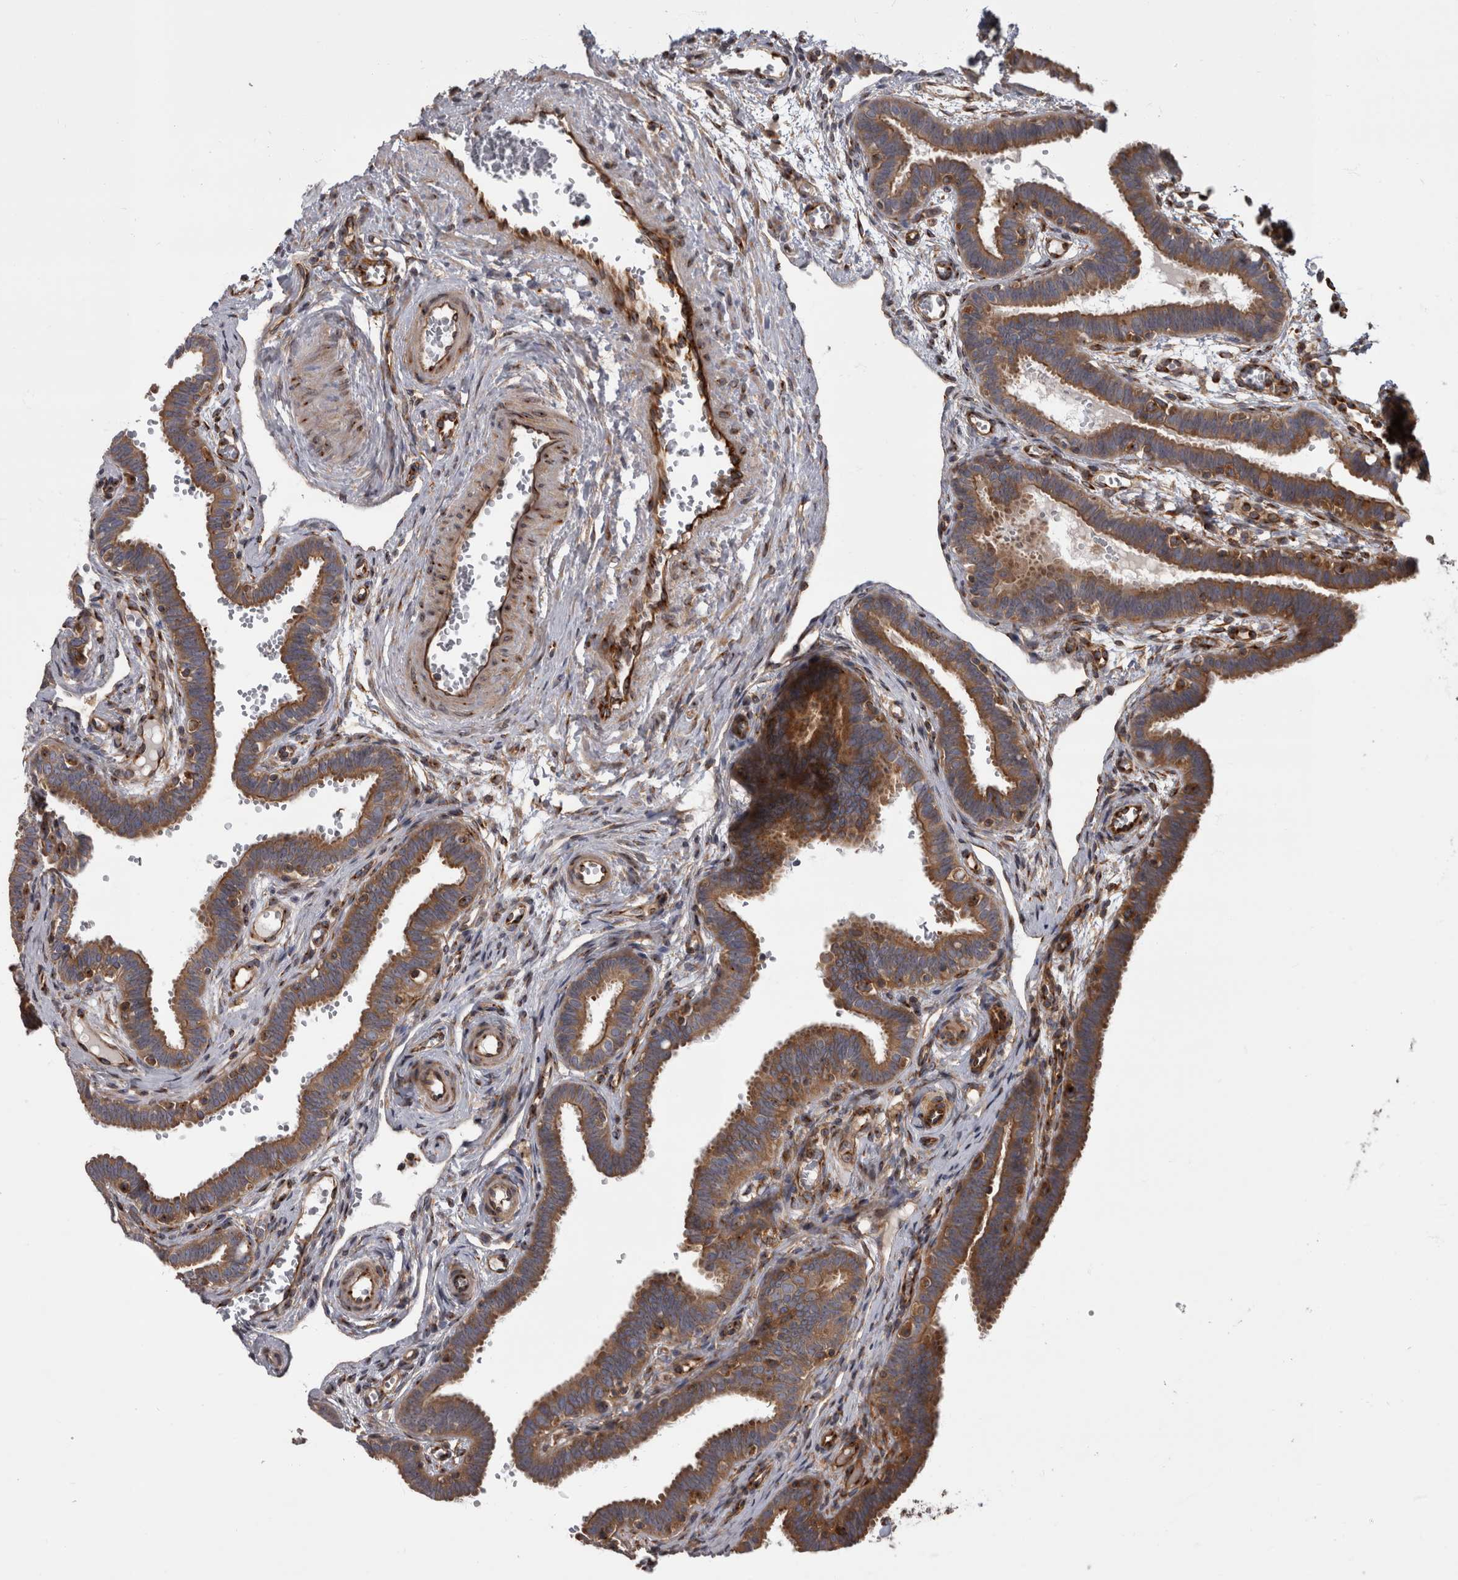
{"staining": {"intensity": "moderate", "quantity": ">75%", "location": "cytoplasmic/membranous"}, "tissue": "fallopian tube", "cell_type": "Glandular cells", "image_type": "normal", "snomed": [{"axis": "morphology", "description": "Normal tissue, NOS"}, {"axis": "topography", "description": "Fallopian tube"}, {"axis": "topography", "description": "Placenta"}], "caption": "Unremarkable fallopian tube displays moderate cytoplasmic/membranous positivity in approximately >75% of glandular cells.", "gene": "HOOK3", "patient": {"sex": "female", "age": 32}}